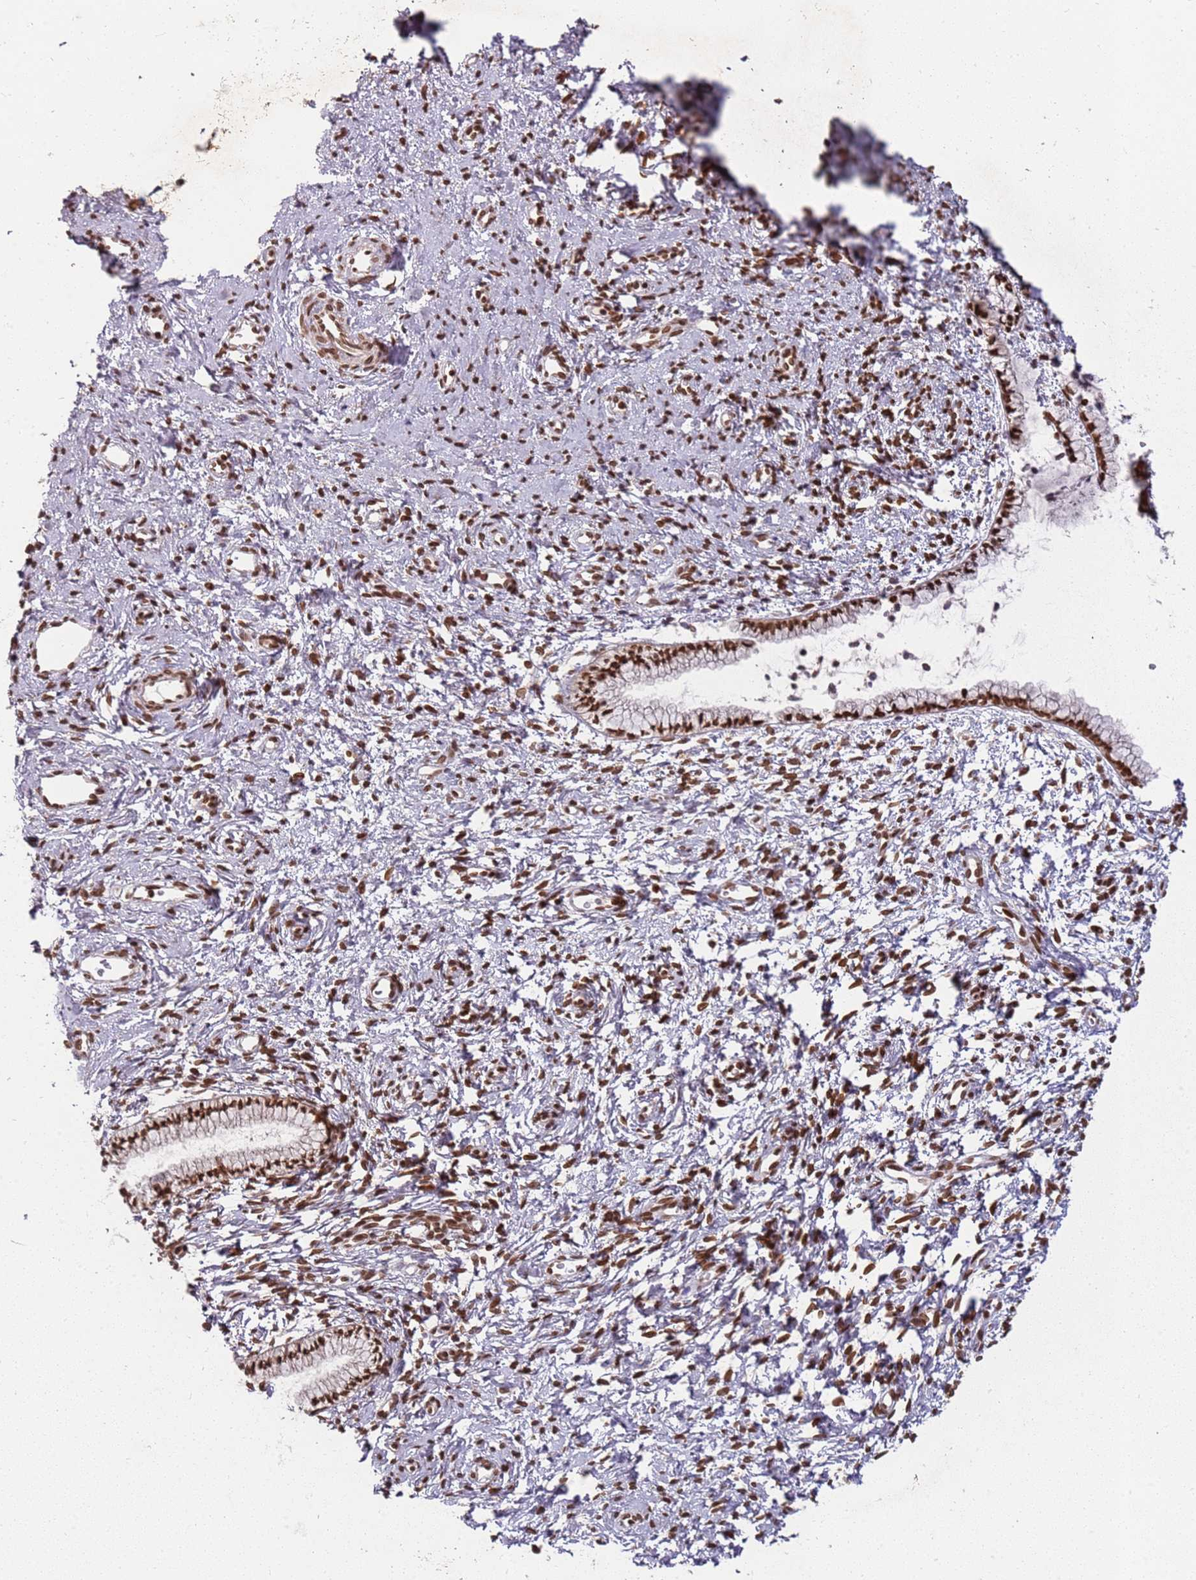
{"staining": {"intensity": "strong", "quantity": ">75%", "location": "nuclear"}, "tissue": "cervix", "cell_type": "Glandular cells", "image_type": "normal", "snomed": [{"axis": "morphology", "description": "Normal tissue, NOS"}, {"axis": "topography", "description": "Cervix"}], "caption": "A high-resolution photomicrograph shows immunohistochemistry staining of unremarkable cervix, which reveals strong nuclear expression in about >75% of glandular cells. Nuclei are stained in blue.", "gene": "TENT4A", "patient": {"sex": "female", "age": 57}}